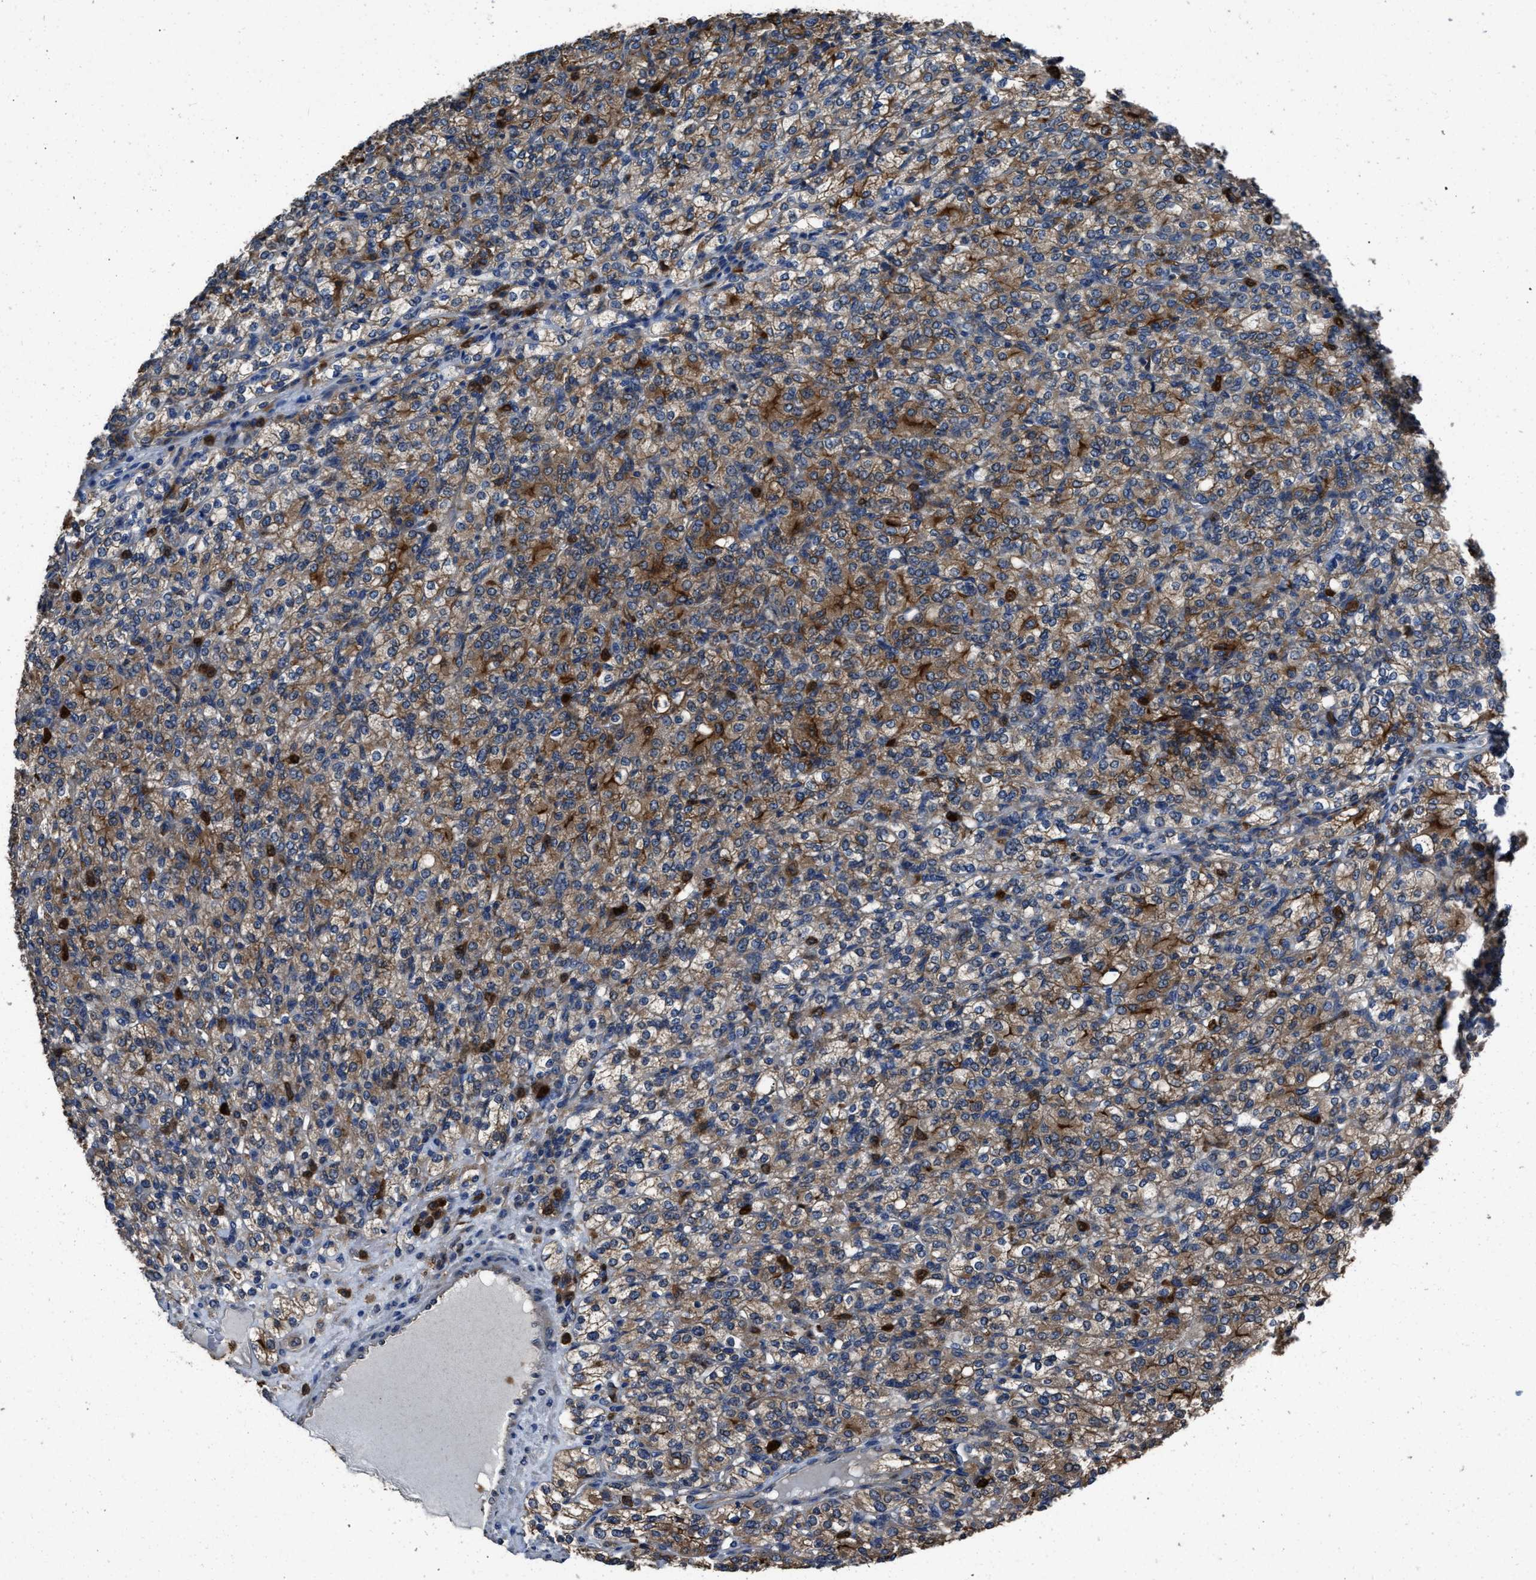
{"staining": {"intensity": "moderate", "quantity": ">75%", "location": "cytoplasmic/membranous"}, "tissue": "renal cancer", "cell_type": "Tumor cells", "image_type": "cancer", "snomed": [{"axis": "morphology", "description": "Adenocarcinoma, NOS"}, {"axis": "topography", "description": "Kidney"}], "caption": "Moderate cytoplasmic/membranous expression is present in about >75% of tumor cells in adenocarcinoma (renal).", "gene": "ANGPT1", "patient": {"sex": "male", "age": 77}}